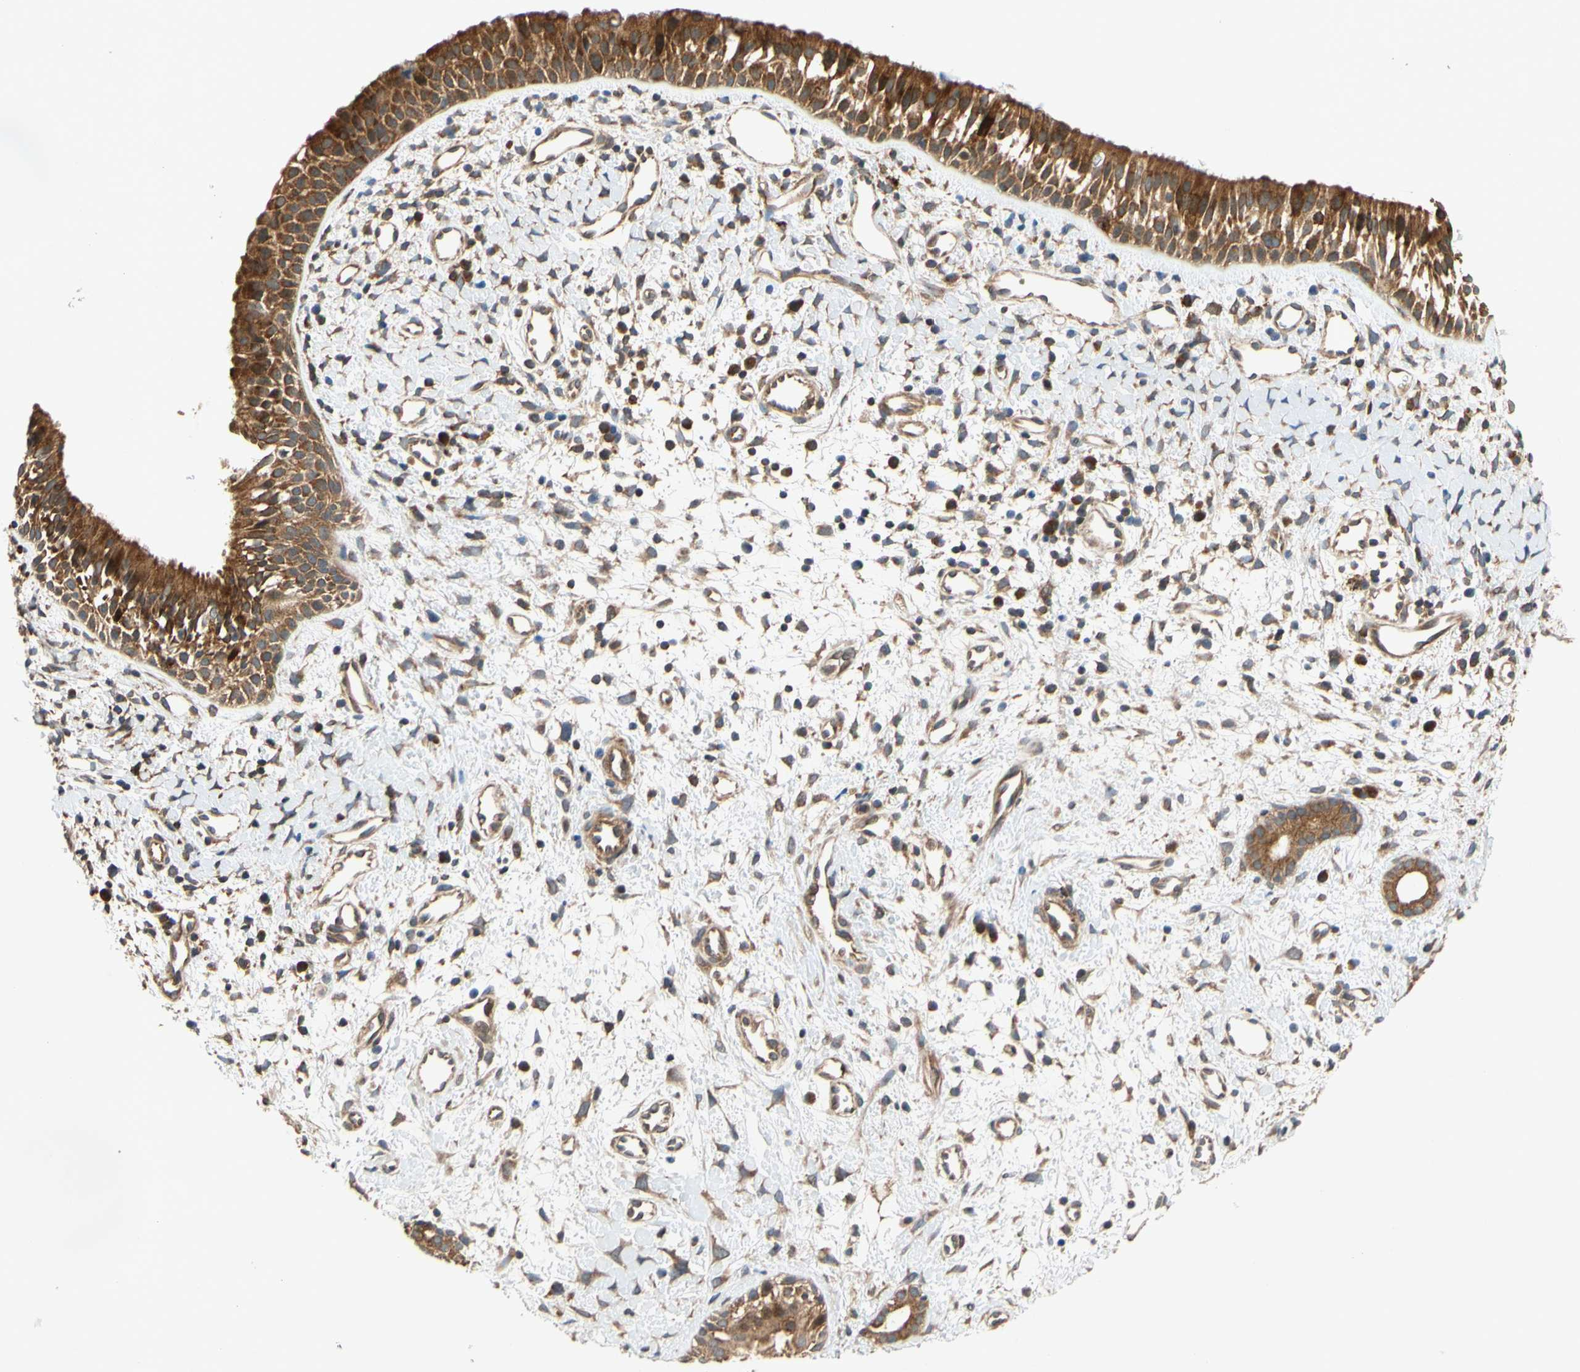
{"staining": {"intensity": "strong", "quantity": ">75%", "location": "cytoplasmic/membranous"}, "tissue": "nasopharynx", "cell_type": "Respiratory epithelial cells", "image_type": "normal", "snomed": [{"axis": "morphology", "description": "Normal tissue, NOS"}, {"axis": "topography", "description": "Nasopharynx"}], "caption": "Immunohistochemical staining of benign human nasopharynx displays >75% levels of strong cytoplasmic/membranous protein staining in approximately >75% of respiratory epithelial cells. (DAB = brown stain, brightfield microscopy at high magnification).", "gene": "ANKHD1", "patient": {"sex": "male", "age": 22}}